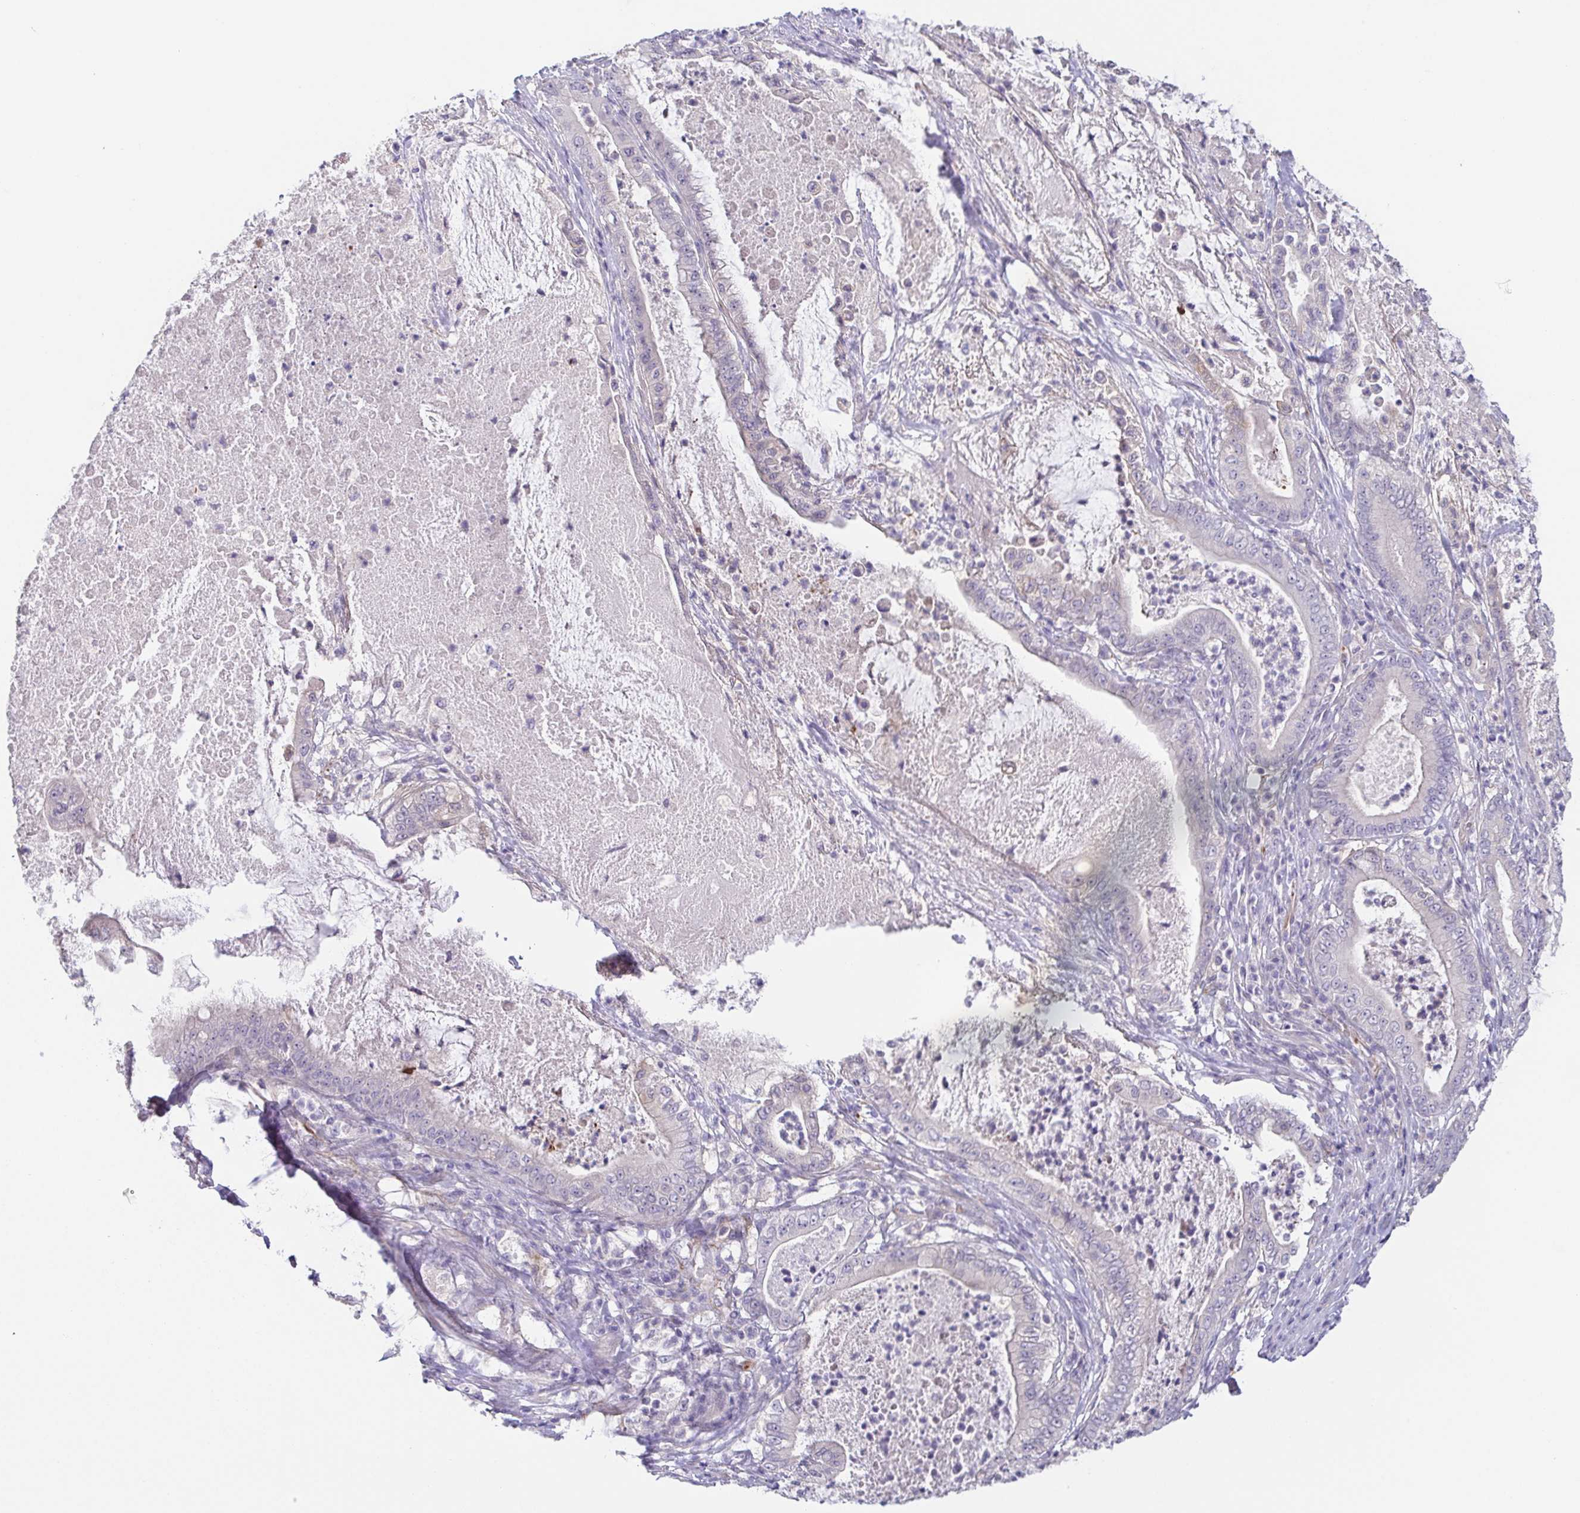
{"staining": {"intensity": "negative", "quantity": "none", "location": "none"}, "tissue": "pancreatic cancer", "cell_type": "Tumor cells", "image_type": "cancer", "snomed": [{"axis": "morphology", "description": "Adenocarcinoma, NOS"}, {"axis": "topography", "description": "Pancreas"}], "caption": "Pancreatic cancer stained for a protein using IHC demonstrates no positivity tumor cells.", "gene": "COL17A1", "patient": {"sex": "male", "age": 71}}